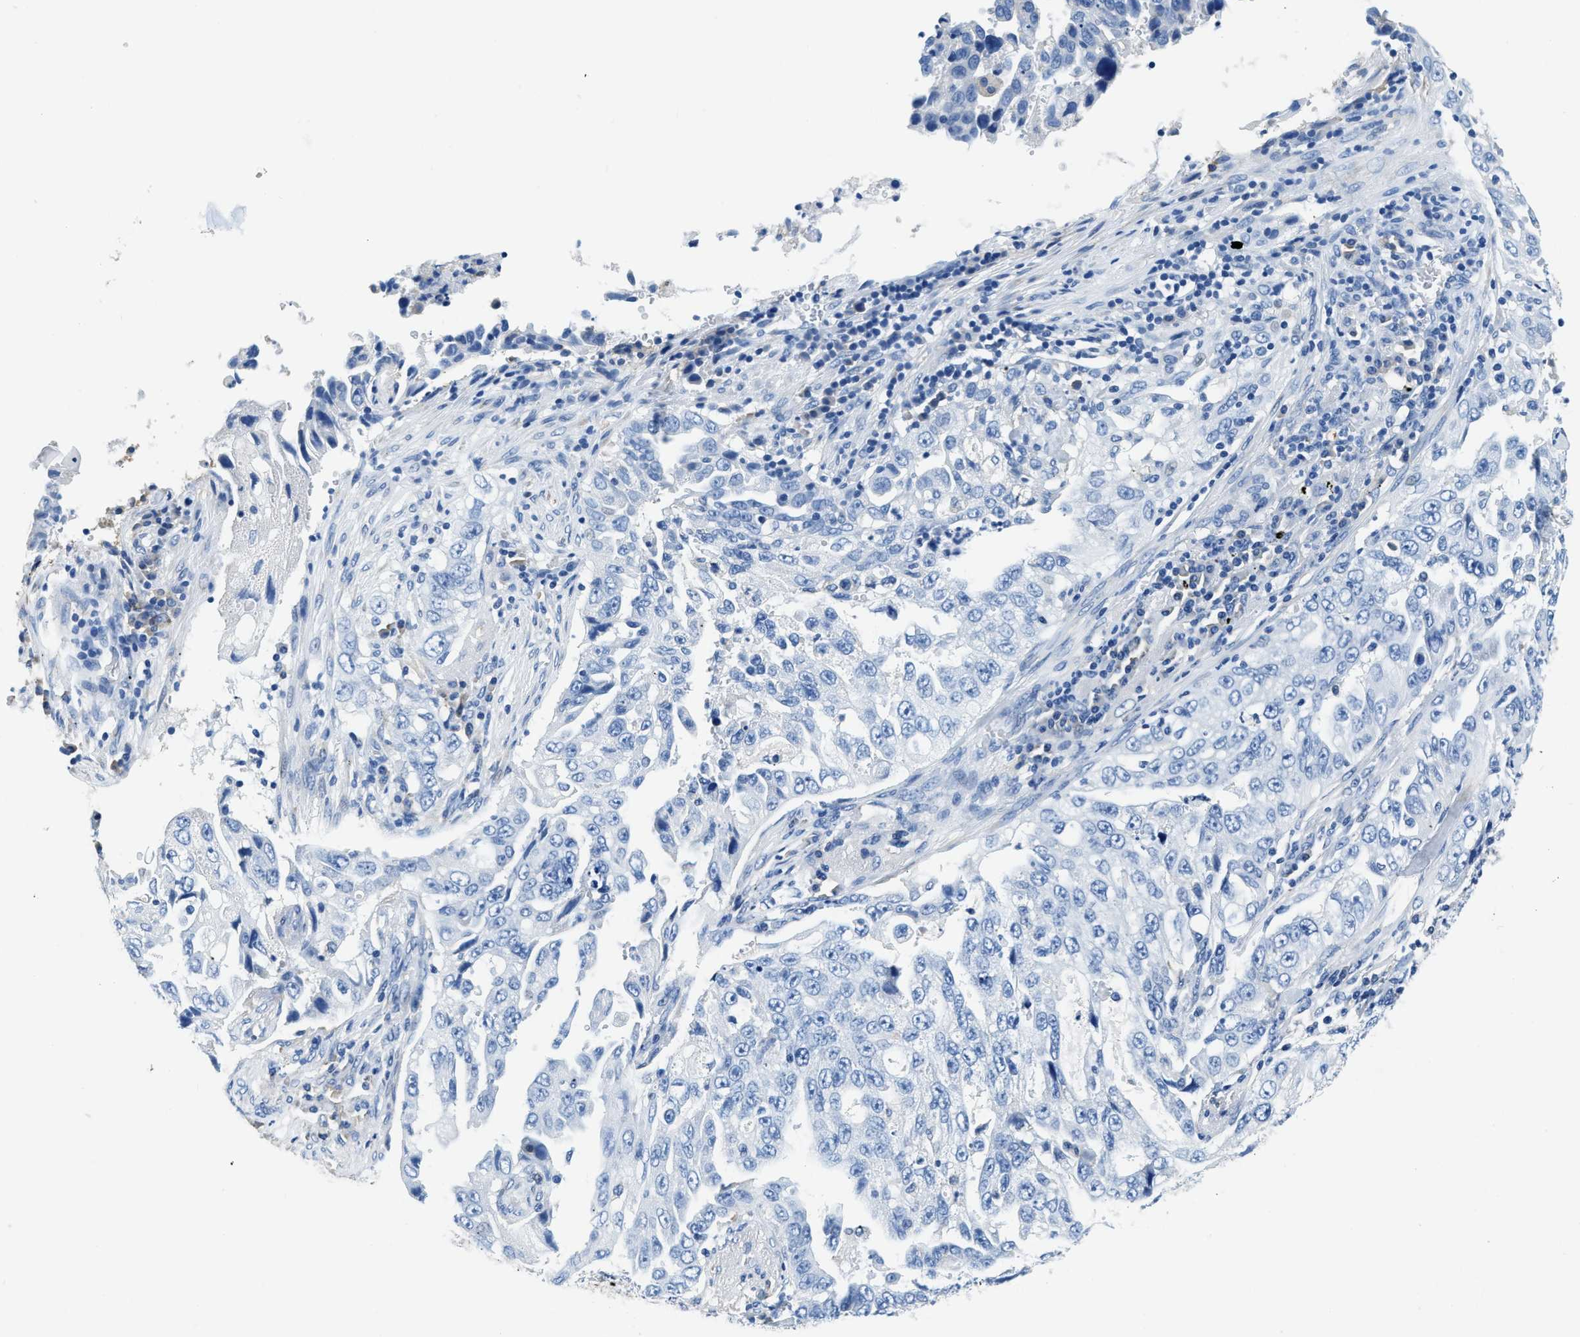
{"staining": {"intensity": "negative", "quantity": "none", "location": "none"}, "tissue": "lung cancer", "cell_type": "Tumor cells", "image_type": "cancer", "snomed": [{"axis": "morphology", "description": "Adenocarcinoma, NOS"}, {"axis": "topography", "description": "Lung"}], "caption": "High power microscopy image of an immunohistochemistry (IHC) histopathology image of lung cancer (adenocarcinoma), revealing no significant expression in tumor cells. The staining was performed using DAB to visualize the protein expression in brown, while the nuclei were stained in blue with hematoxylin (Magnification: 20x).", "gene": "ZDHHC13", "patient": {"sex": "female", "age": 51}}